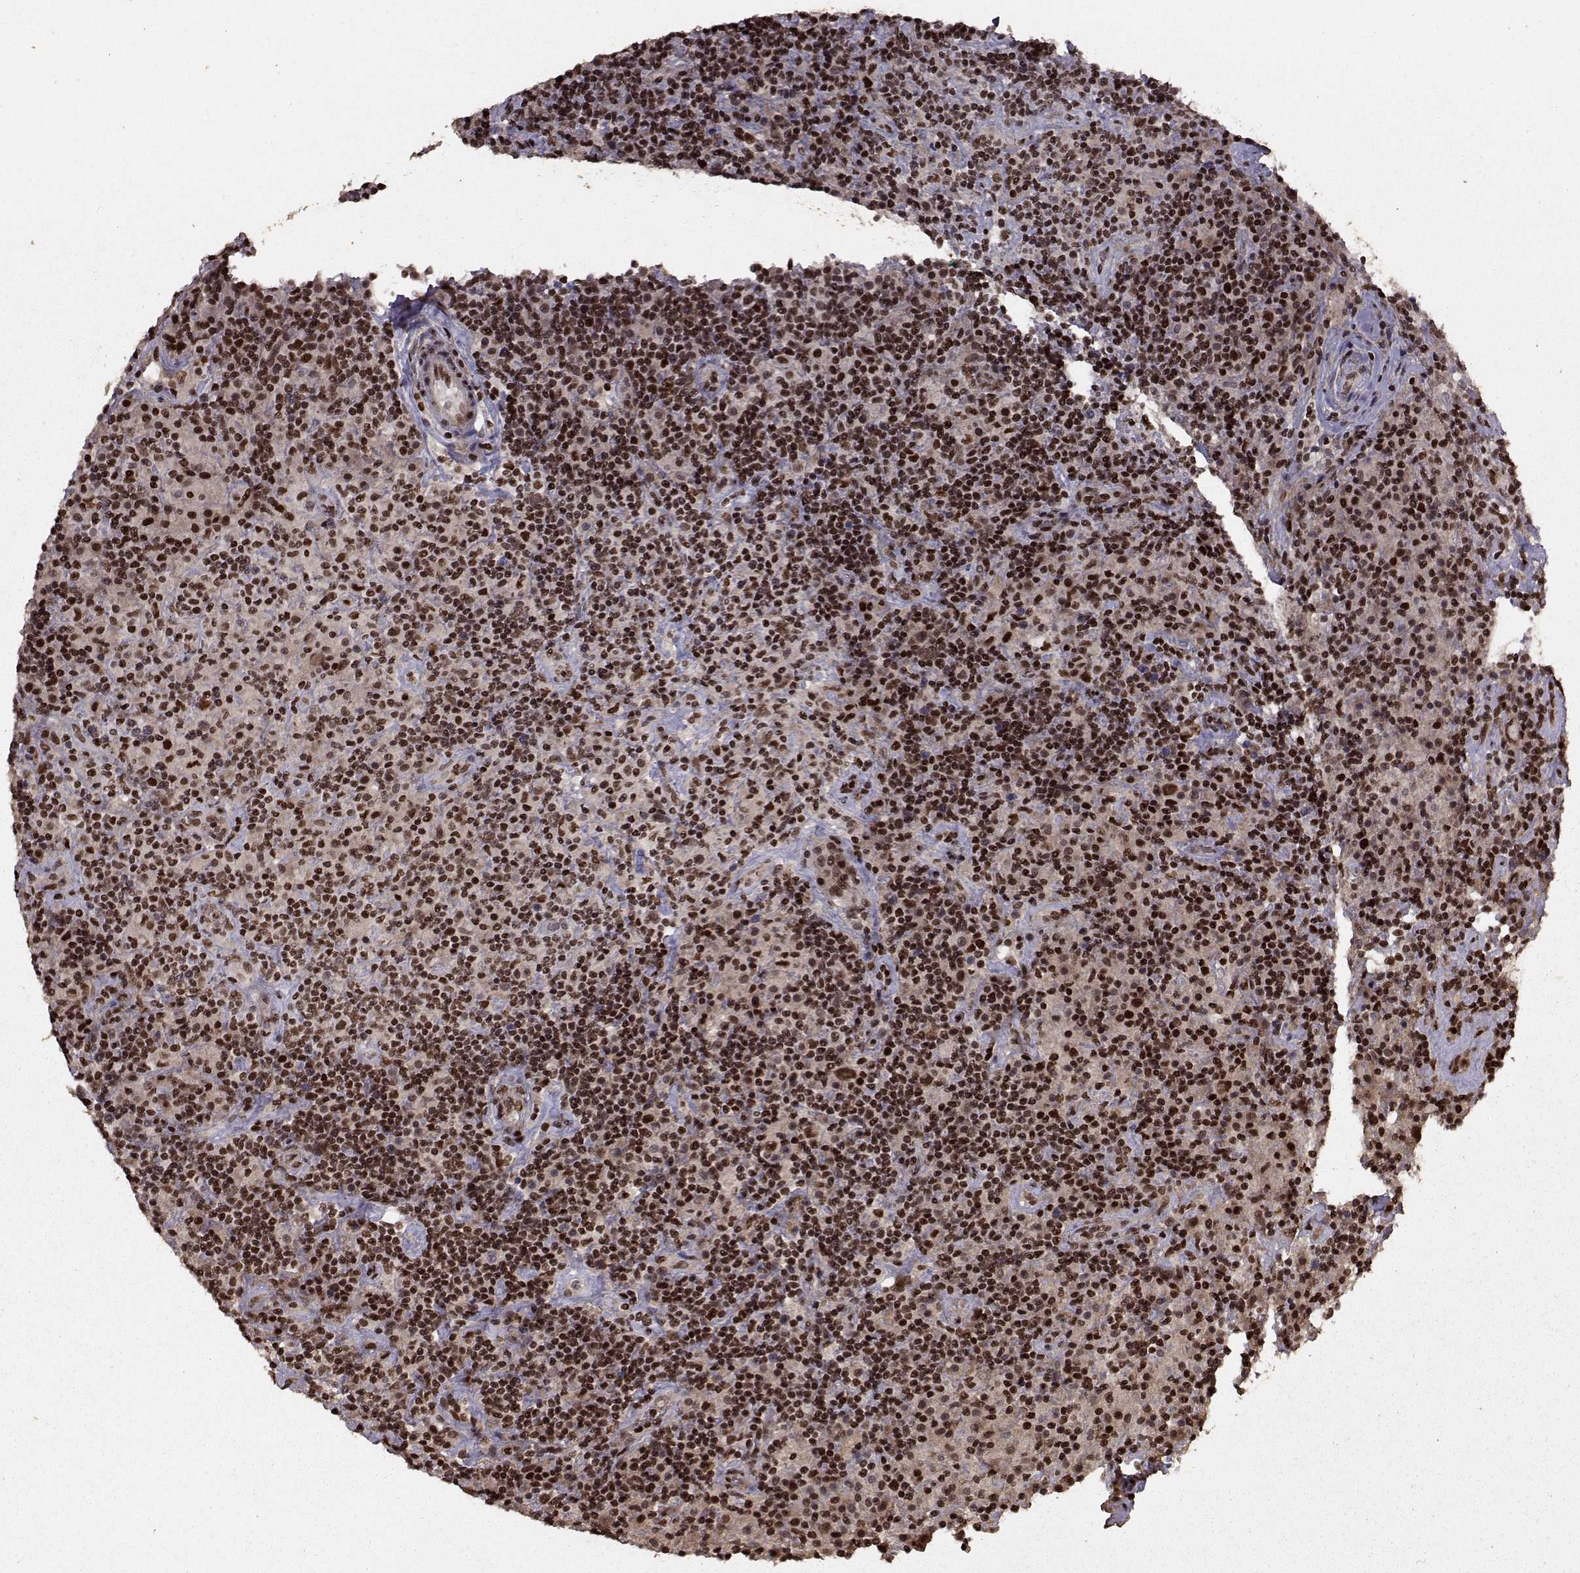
{"staining": {"intensity": "moderate", "quantity": "25%-75%", "location": "nuclear"}, "tissue": "lymphoma", "cell_type": "Tumor cells", "image_type": "cancer", "snomed": [{"axis": "morphology", "description": "Hodgkin's disease, NOS"}, {"axis": "topography", "description": "Lymph node"}], "caption": "A brown stain labels moderate nuclear expression of a protein in lymphoma tumor cells. Nuclei are stained in blue.", "gene": "SF1", "patient": {"sex": "male", "age": 70}}